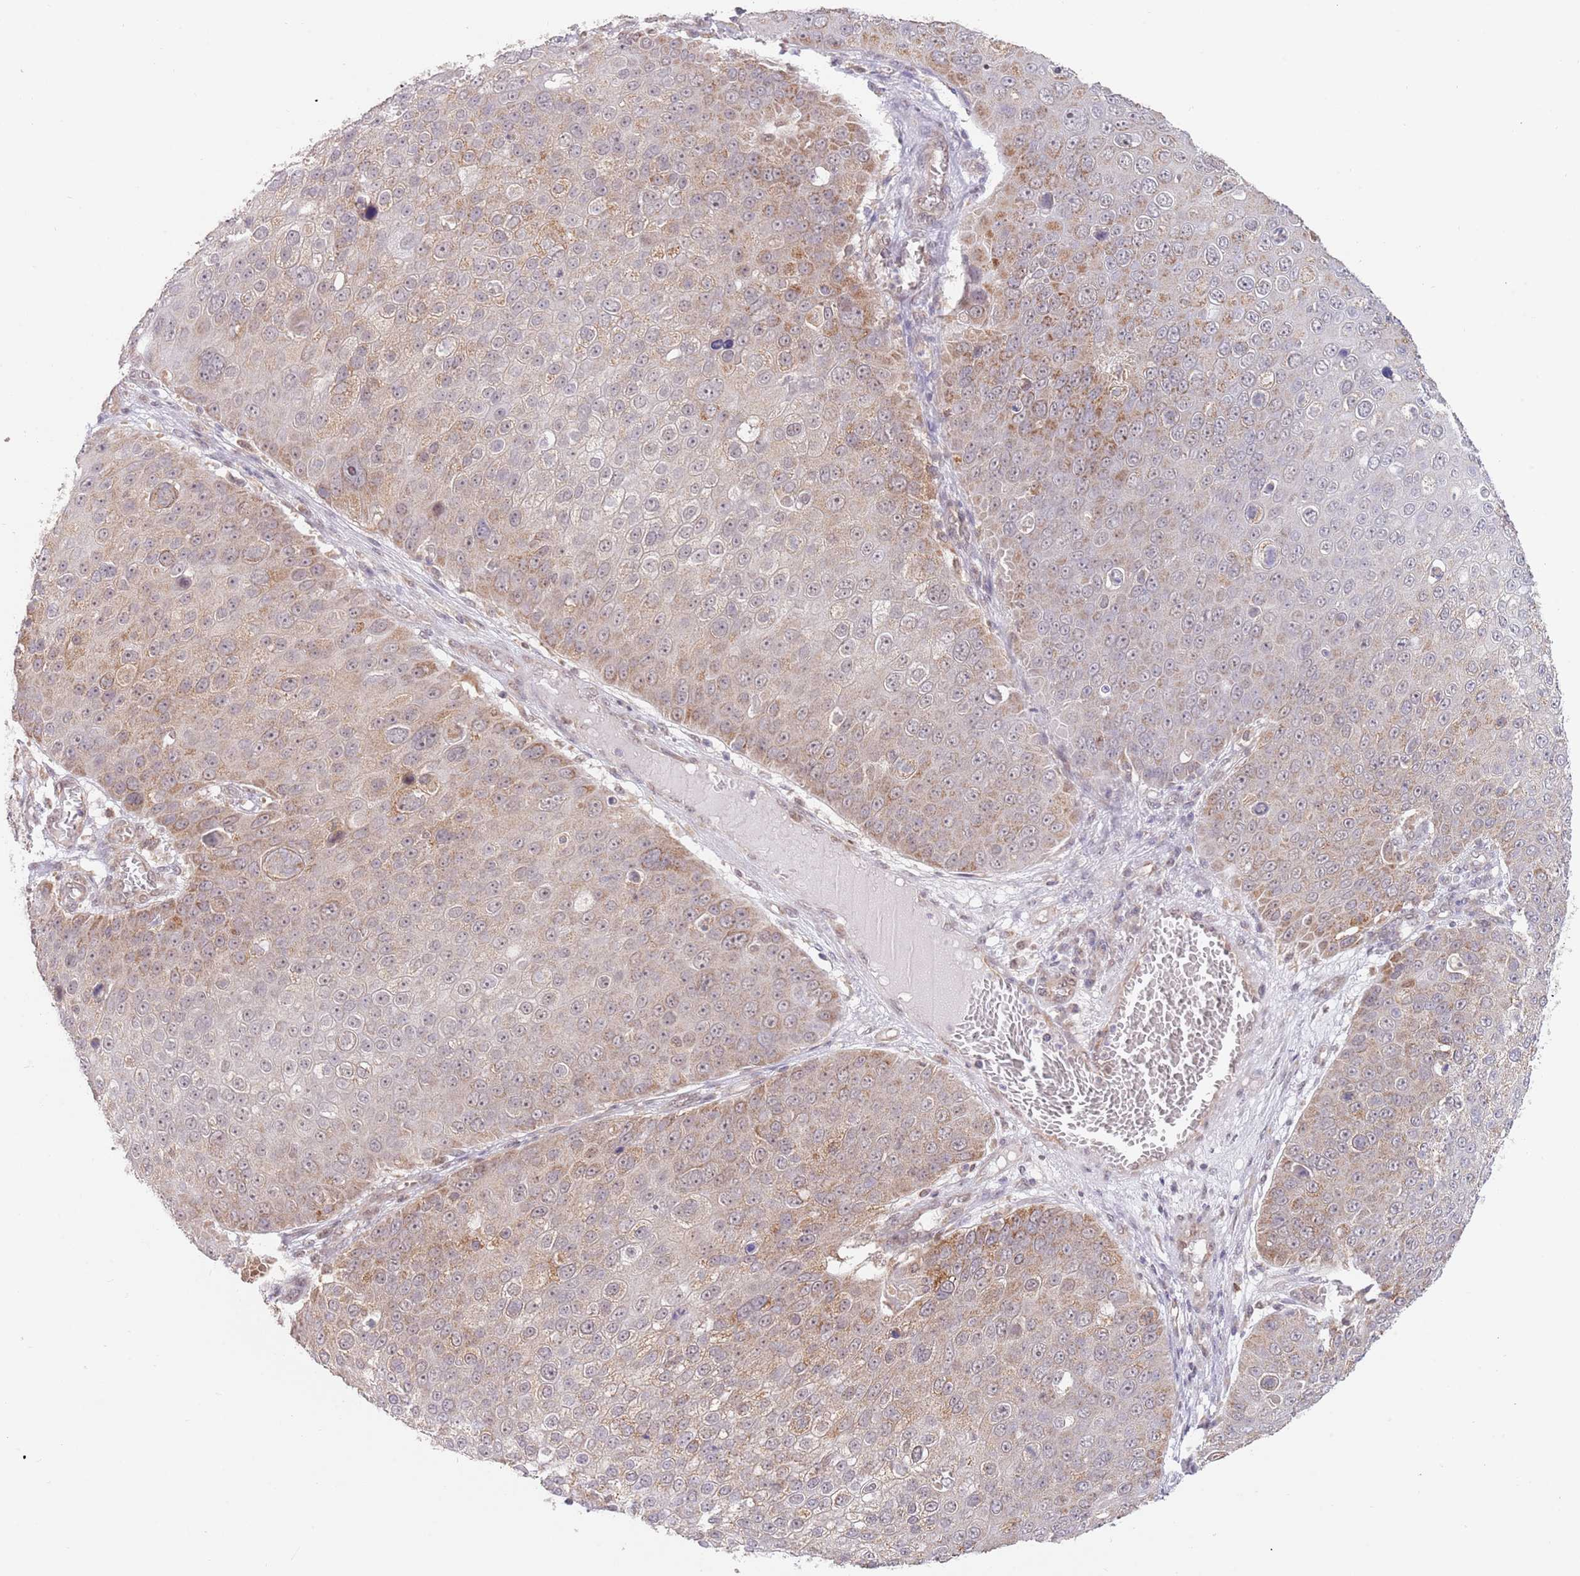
{"staining": {"intensity": "moderate", "quantity": "25%-75%", "location": "cytoplasmic/membranous"}, "tissue": "skin cancer", "cell_type": "Tumor cells", "image_type": "cancer", "snomed": [{"axis": "morphology", "description": "Squamous cell carcinoma, NOS"}, {"axis": "topography", "description": "Skin"}], "caption": "DAB immunohistochemical staining of skin cancer (squamous cell carcinoma) demonstrates moderate cytoplasmic/membranous protein expression in about 25%-75% of tumor cells. (brown staining indicates protein expression, while blue staining denotes nuclei).", "gene": "UQCC3", "patient": {"sex": "male", "age": 71}}